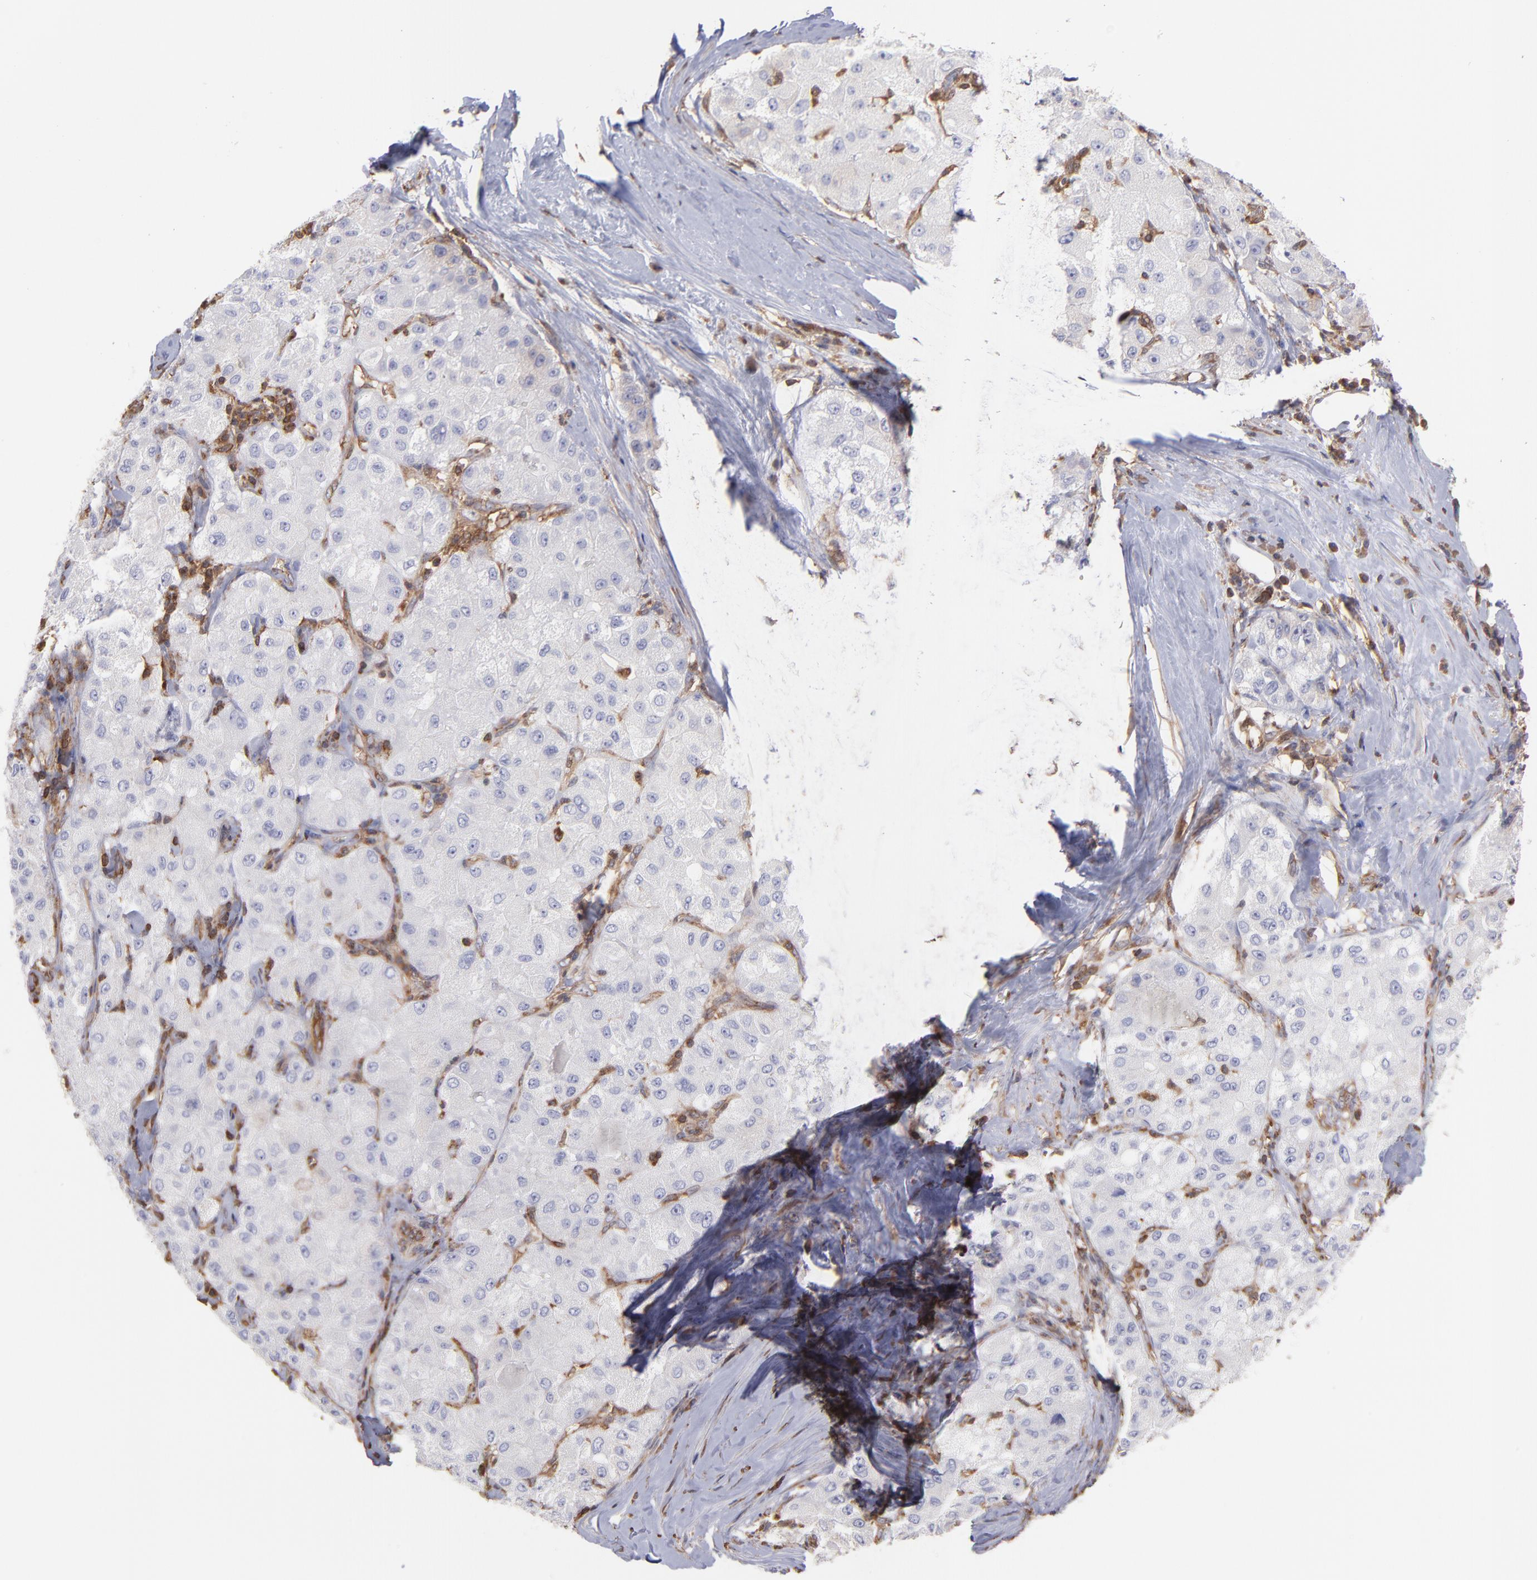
{"staining": {"intensity": "negative", "quantity": "none", "location": "none"}, "tissue": "liver cancer", "cell_type": "Tumor cells", "image_type": "cancer", "snomed": [{"axis": "morphology", "description": "Carcinoma, Hepatocellular, NOS"}, {"axis": "topography", "description": "Liver"}], "caption": "DAB immunohistochemical staining of human liver cancer displays no significant staining in tumor cells.", "gene": "MAPRE1", "patient": {"sex": "male", "age": 80}}